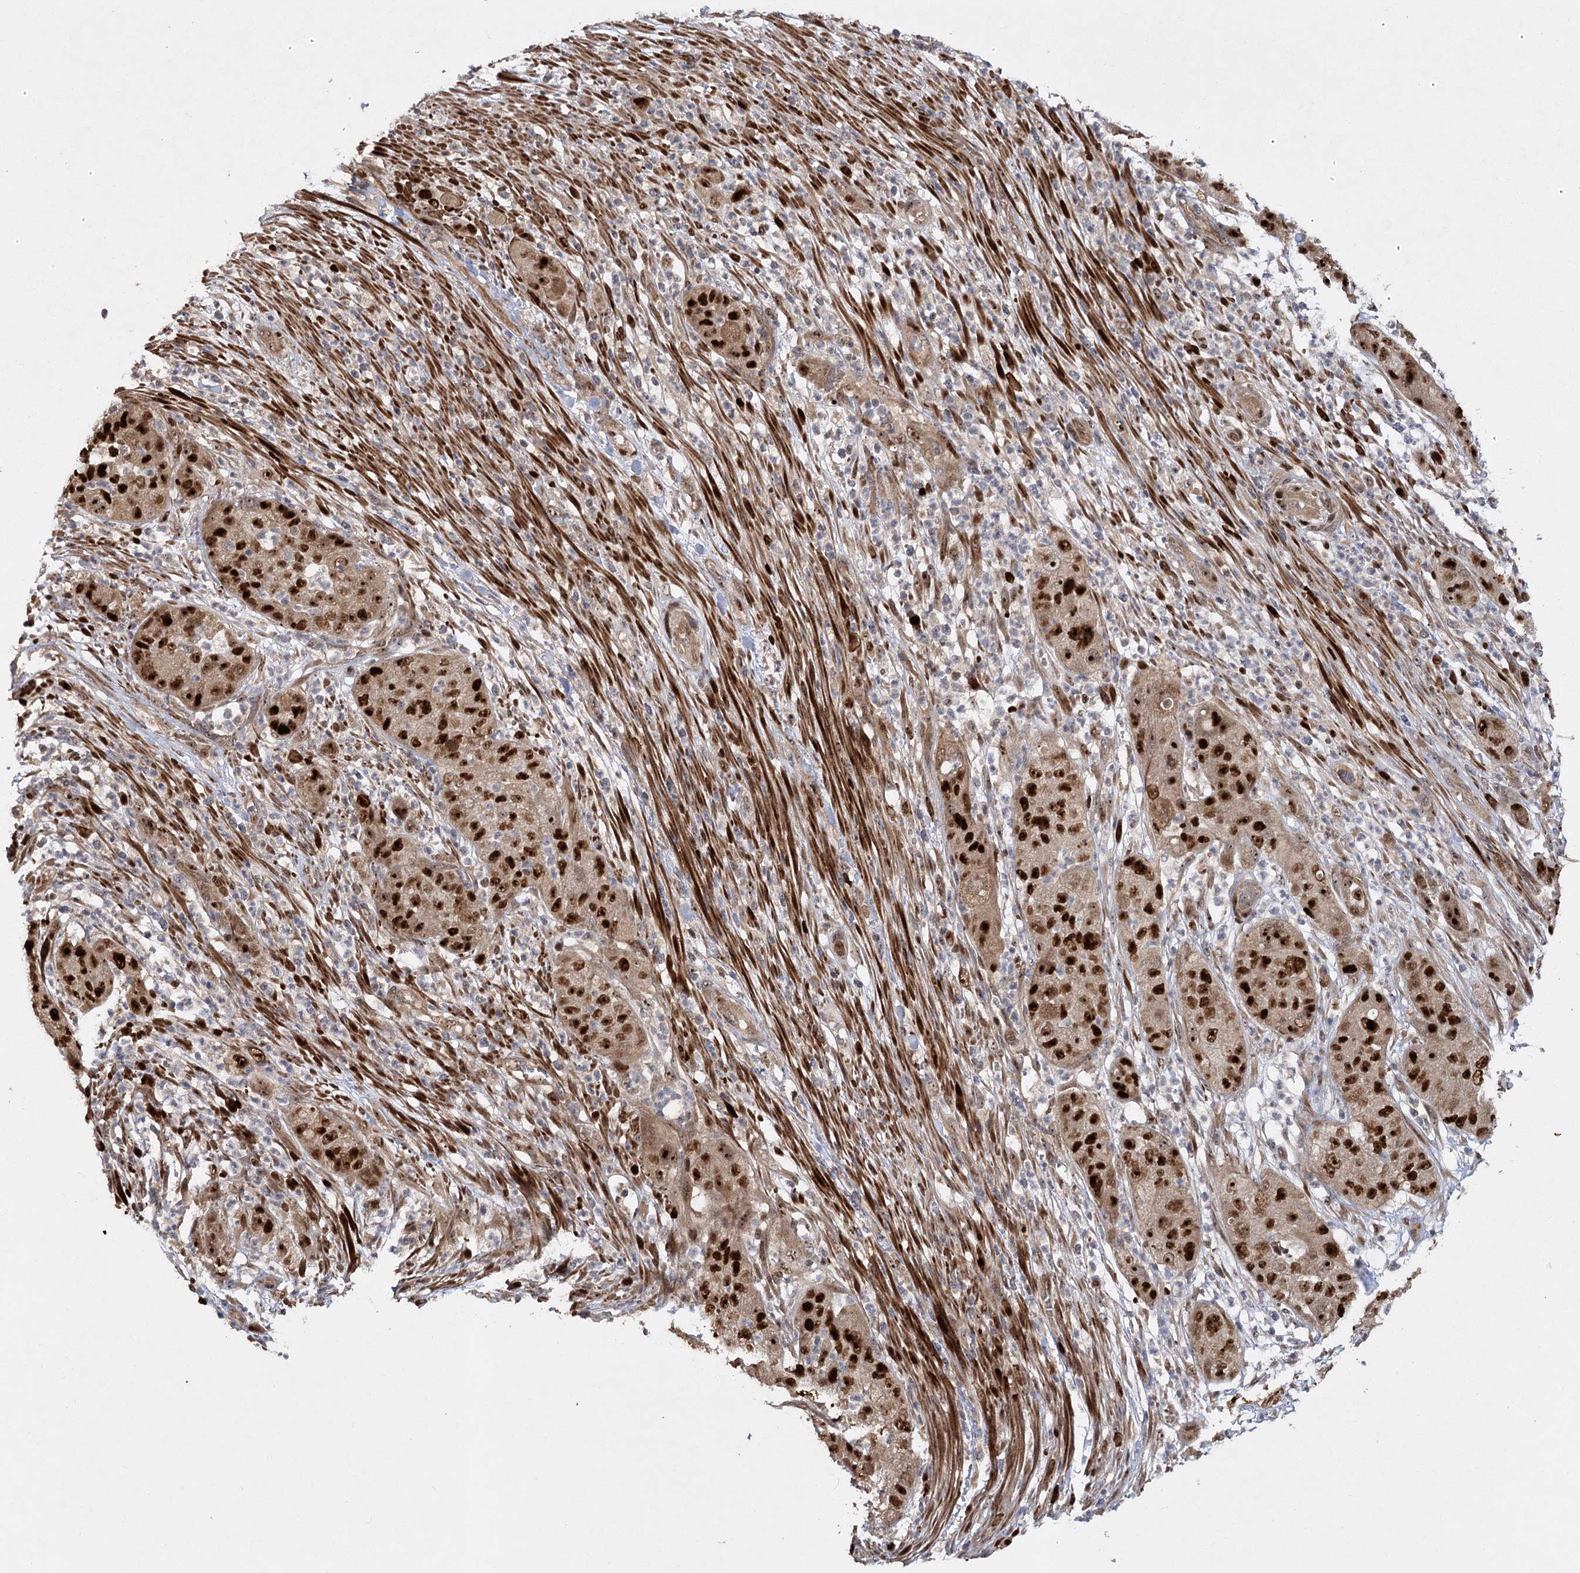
{"staining": {"intensity": "strong", "quantity": ">75%", "location": "cytoplasmic/membranous,nuclear"}, "tissue": "pancreatic cancer", "cell_type": "Tumor cells", "image_type": "cancer", "snomed": [{"axis": "morphology", "description": "Adenocarcinoma, NOS"}, {"axis": "topography", "description": "Pancreas"}], "caption": "This is a photomicrograph of immunohistochemistry staining of pancreatic cancer, which shows strong staining in the cytoplasmic/membranous and nuclear of tumor cells.", "gene": "PIK3C2A", "patient": {"sex": "female", "age": 78}}